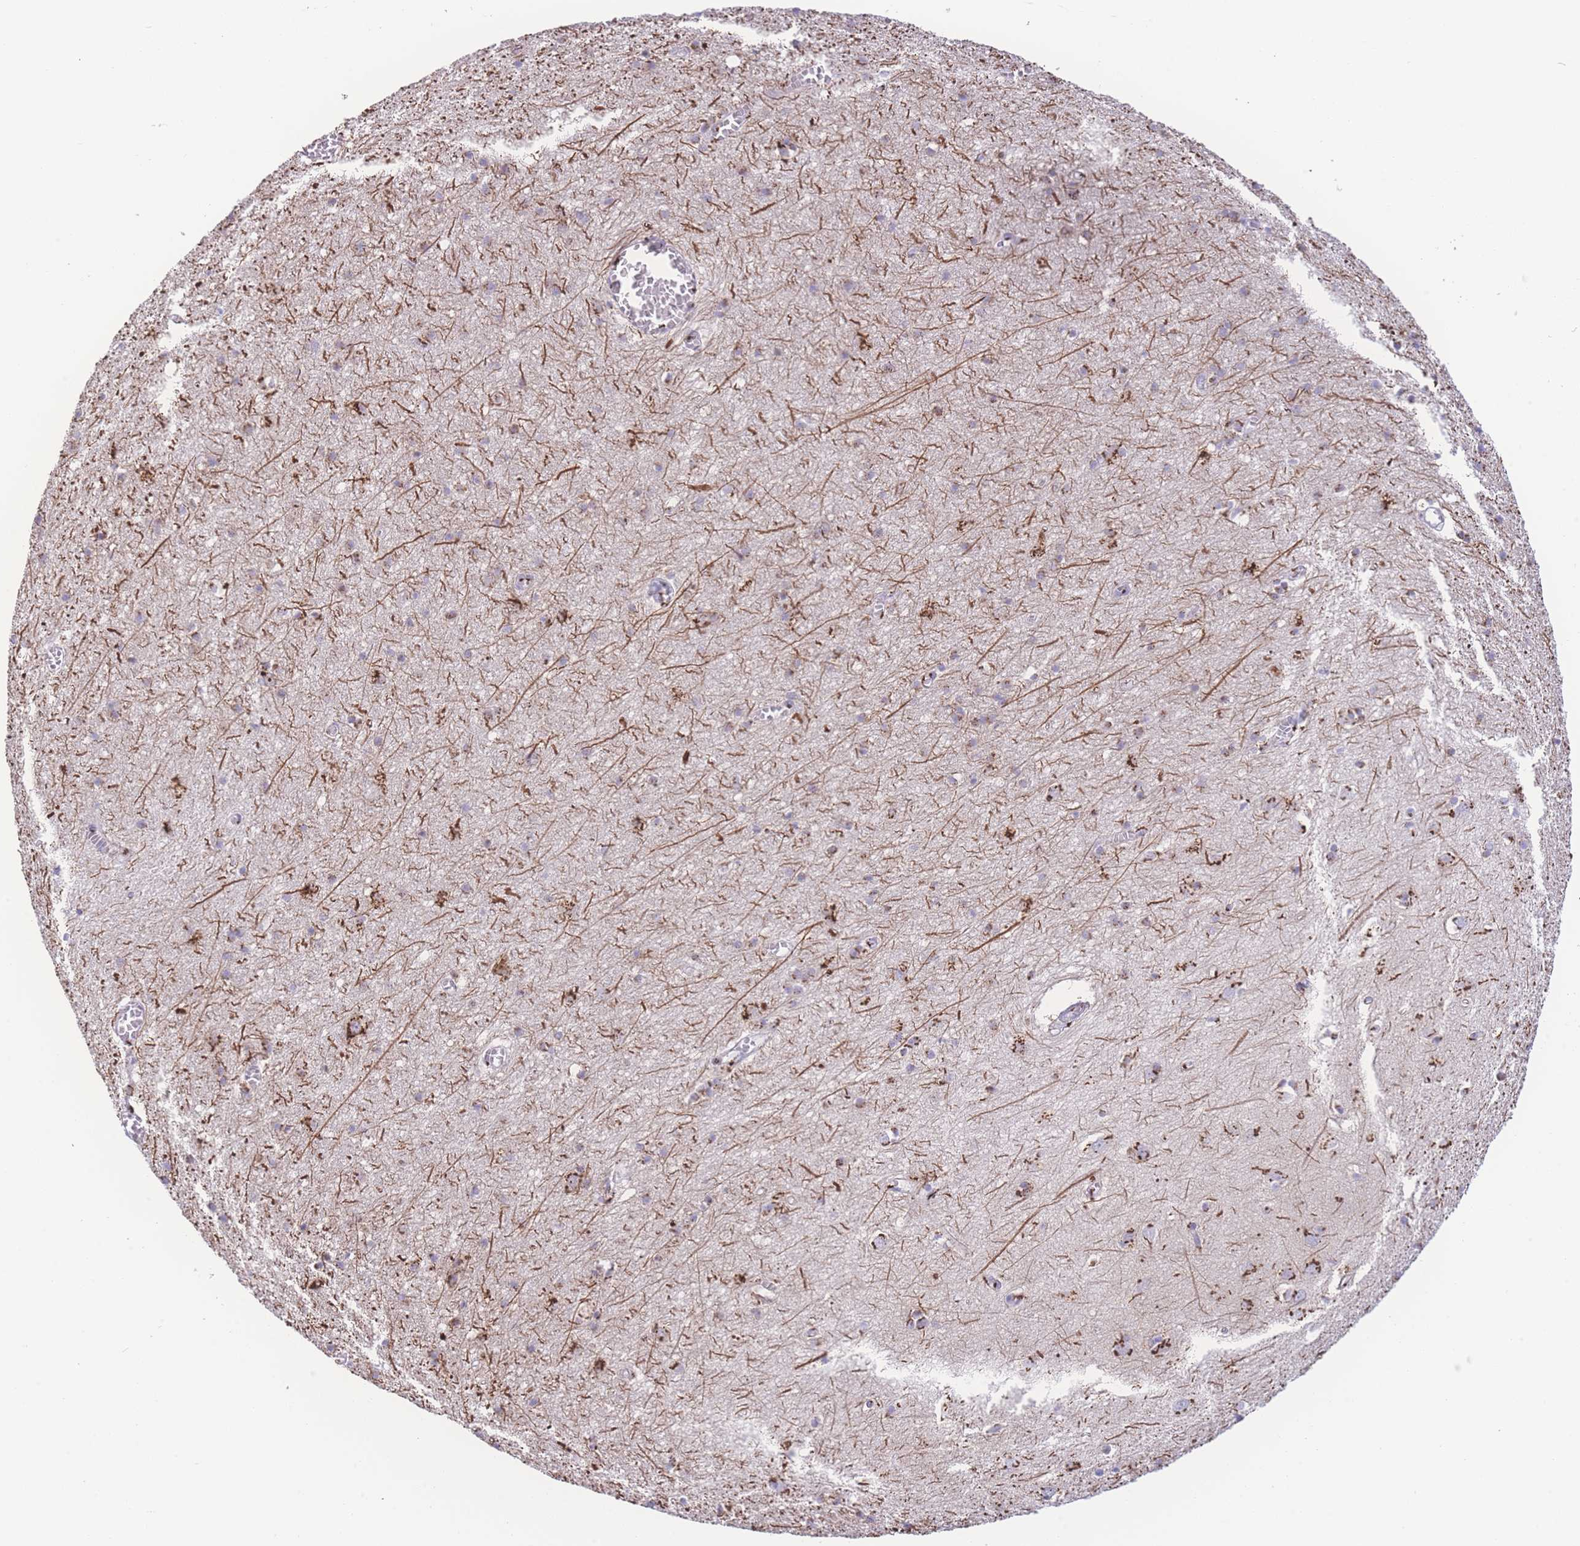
{"staining": {"intensity": "moderate", "quantity": ">75%", "location": "cytoplasmic/membranous"}, "tissue": "cerebral cortex", "cell_type": "Endothelial cells", "image_type": "normal", "snomed": [{"axis": "morphology", "description": "Normal tissue, NOS"}, {"axis": "topography", "description": "Cerebral cortex"}], "caption": "Endothelial cells show medium levels of moderate cytoplasmic/membranous expression in about >75% of cells in unremarkable cerebral cortex. Nuclei are stained in blue.", "gene": "GOLM2", "patient": {"sex": "female", "age": 64}}